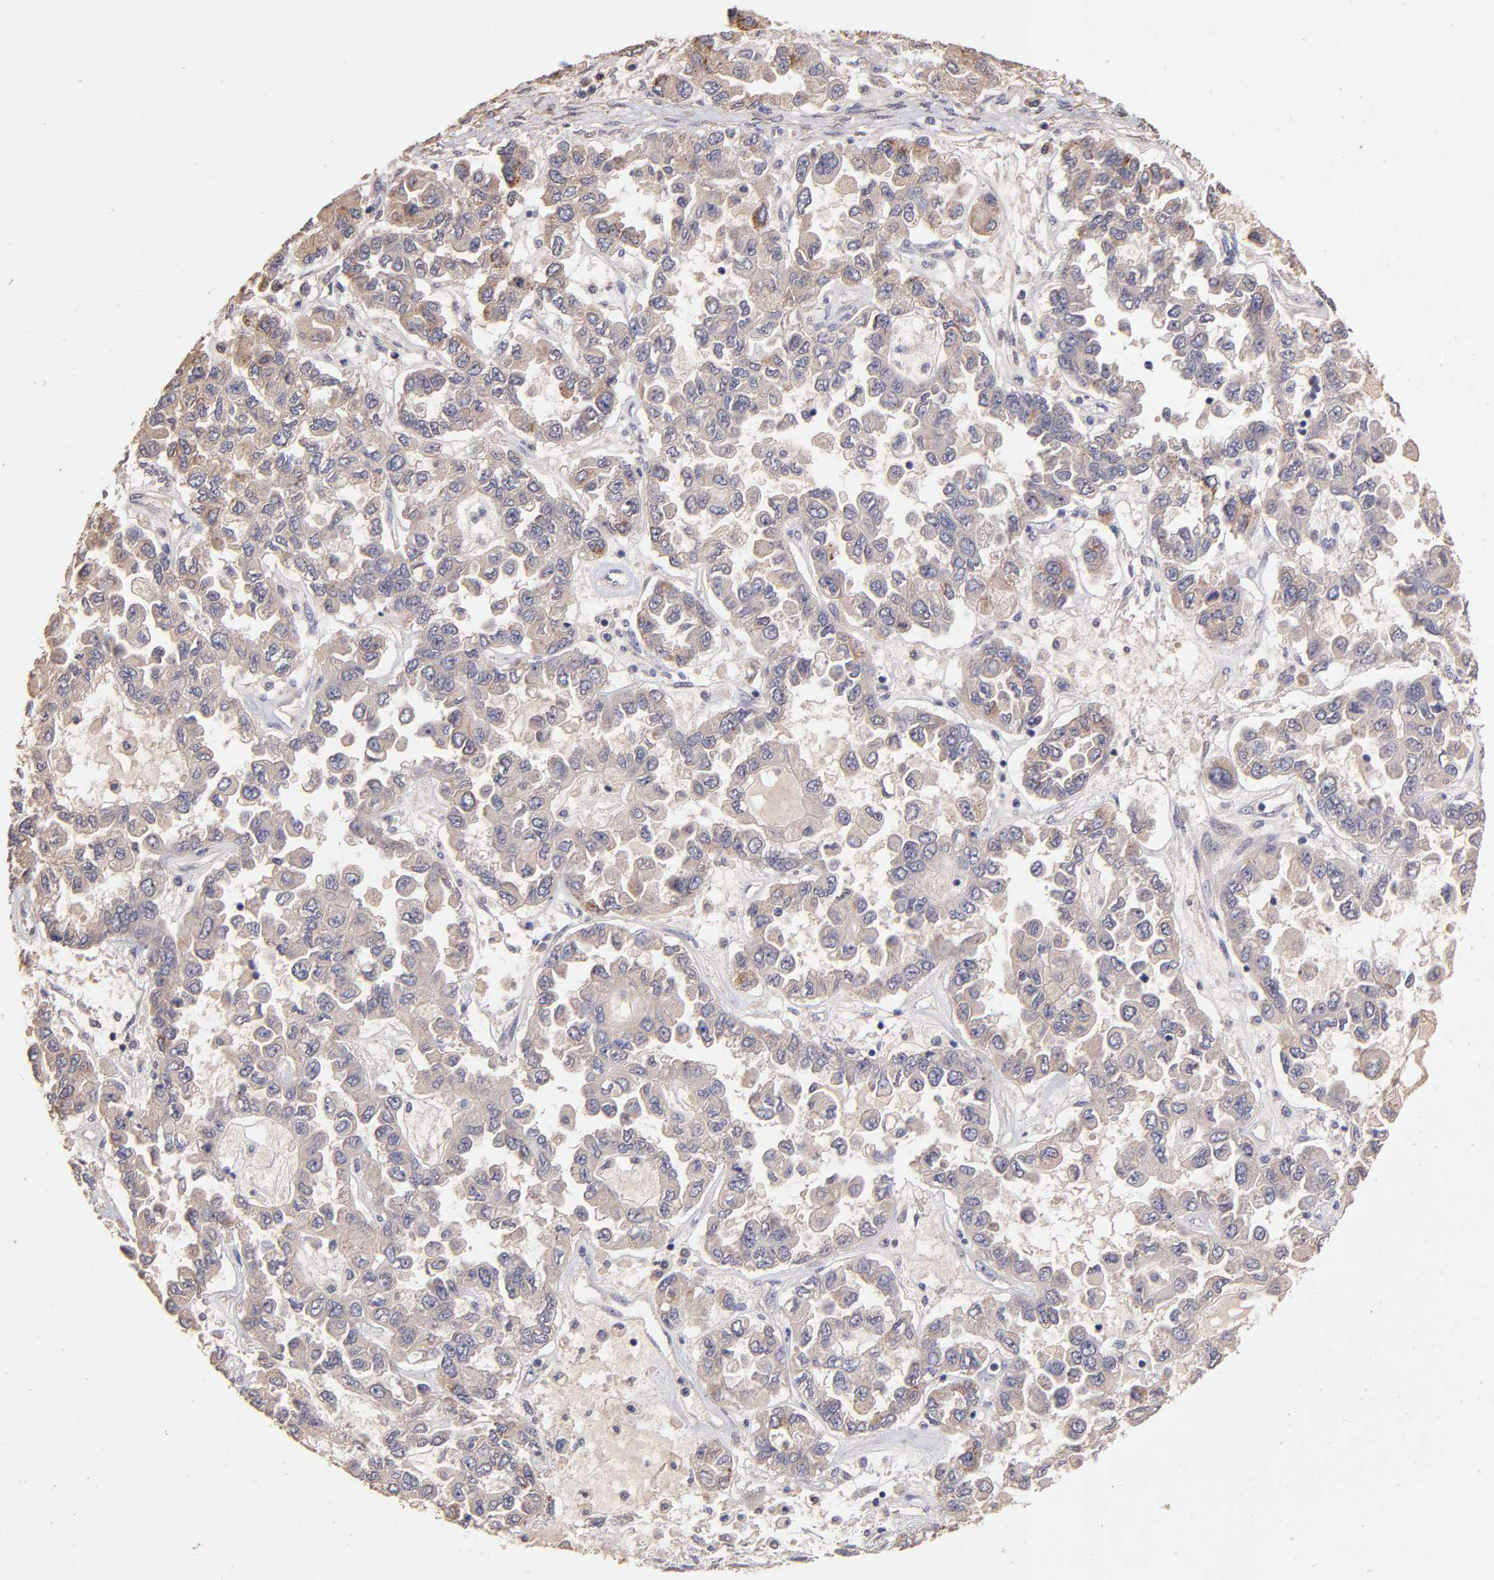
{"staining": {"intensity": "weak", "quantity": ">75%", "location": "cytoplasmic/membranous"}, "tissue": "ovarian cancer", "cell_type": "Tumor cells", "image_type": "cancer", "snomed": [{"axis": "morphology", "description": "Cystadenocarcinoma, serous, NOS"}, {"axis": "topography", "description": "Ovary"}], "caption": "This is an image of IHC staining of serous cystadenocarcinoma (ovarian), which shows weak positivity in the cytoplasmic/membranous of tumor cells.", "gene": "RNASEL", "patient": {"sex": "female", "age": 84}}